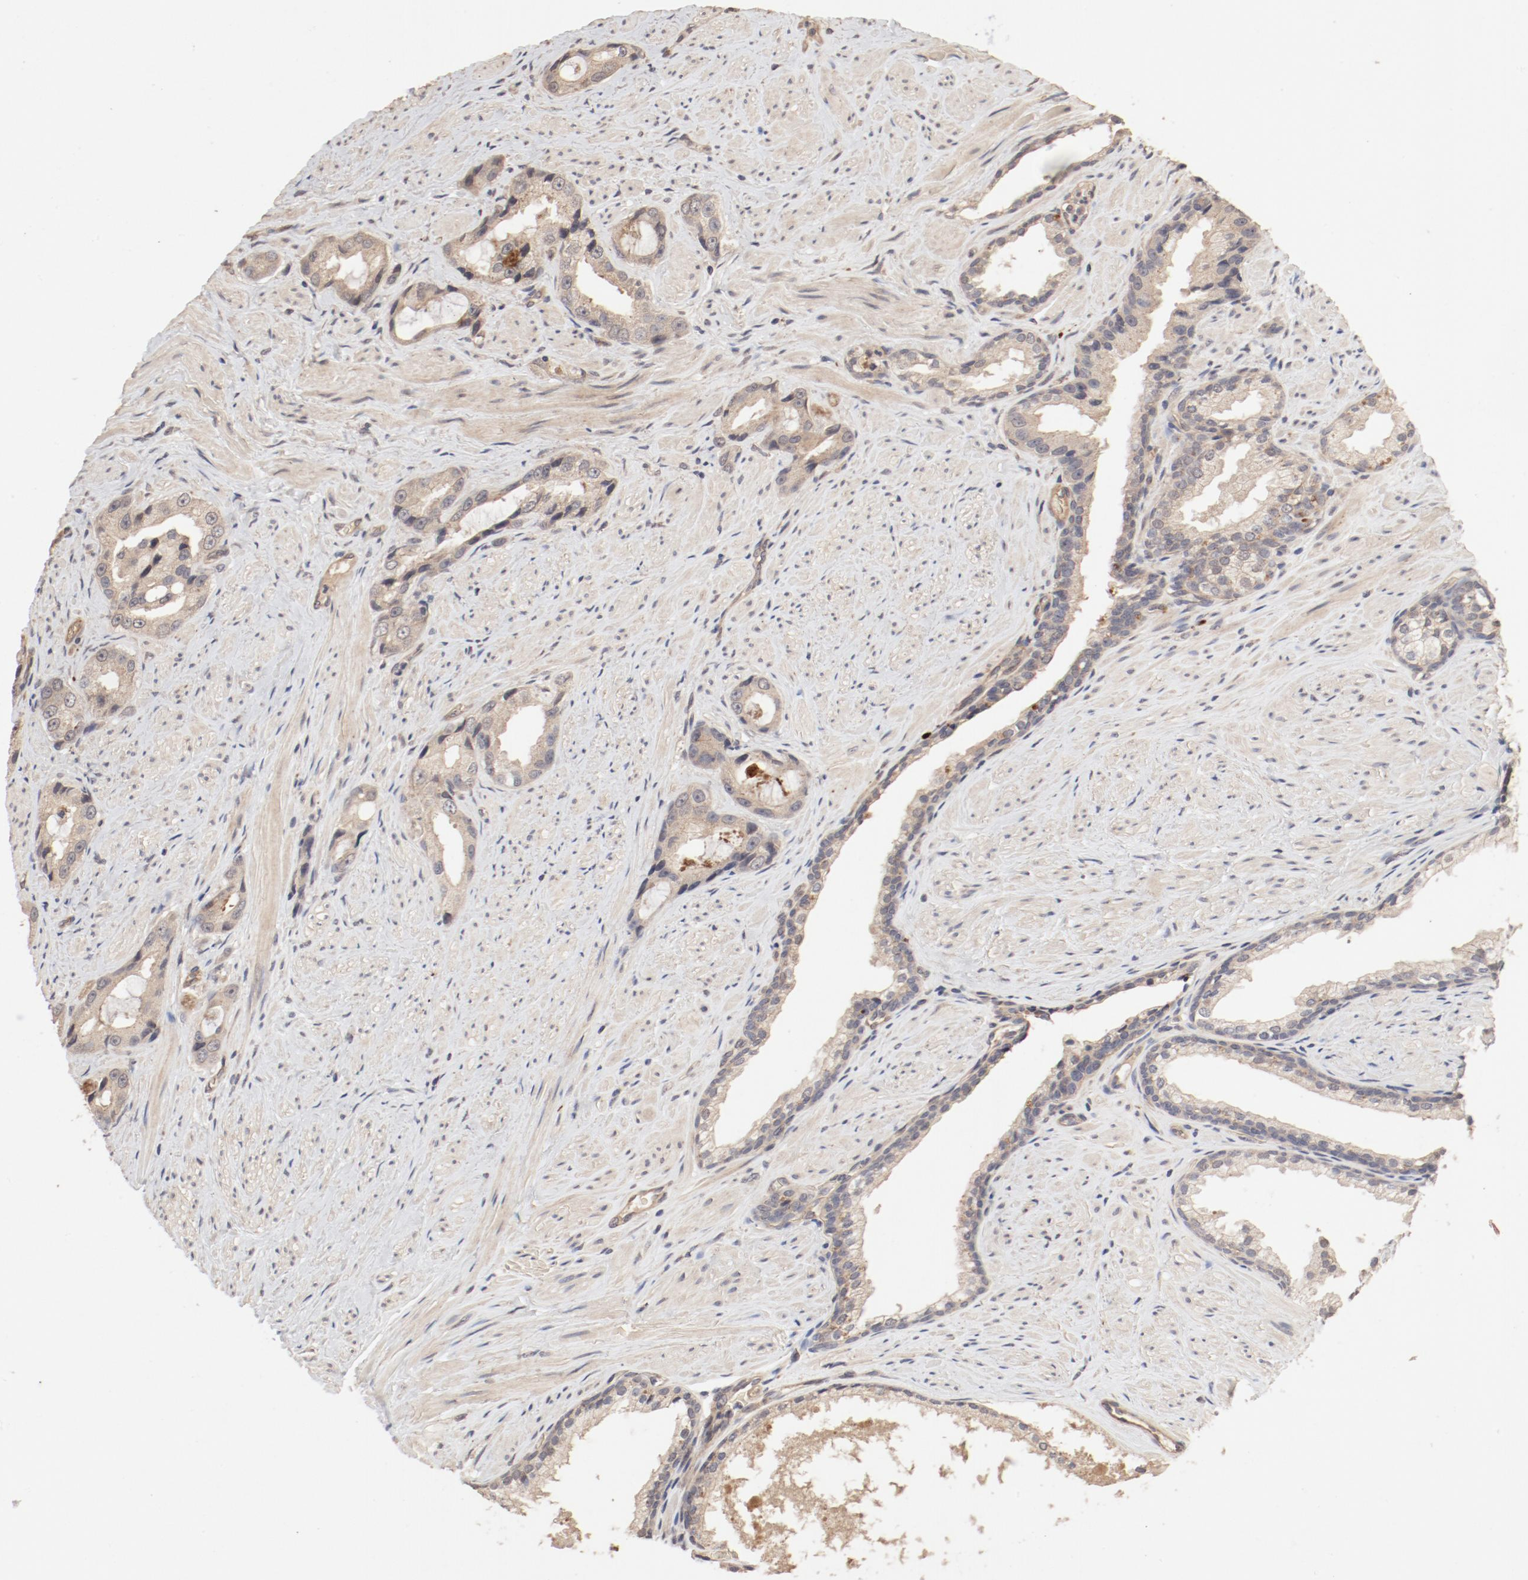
{"staining": {"intensity": "moderate", "quantity": ">75%", "location": "cytoplasmic/membranous"}, "tissue": "prostate cancer", "cell_type": "Tumor cells", "image_type": "cancer", "snomed": [{"axis": "morphology", "description": "Adenocarcinoma, Medium grade"}, {"axis": "topography", "description": "Prostate"}], "caption": "Immunohistochemical staining of human prostate medium-grade adenocarcinoma exhibits medium levels of moderate cytoplasmic/membranous positivity in about >75% of tumor cells.", "gene": "IL3RA", "patient": {"sex": "male", "age": 60}}